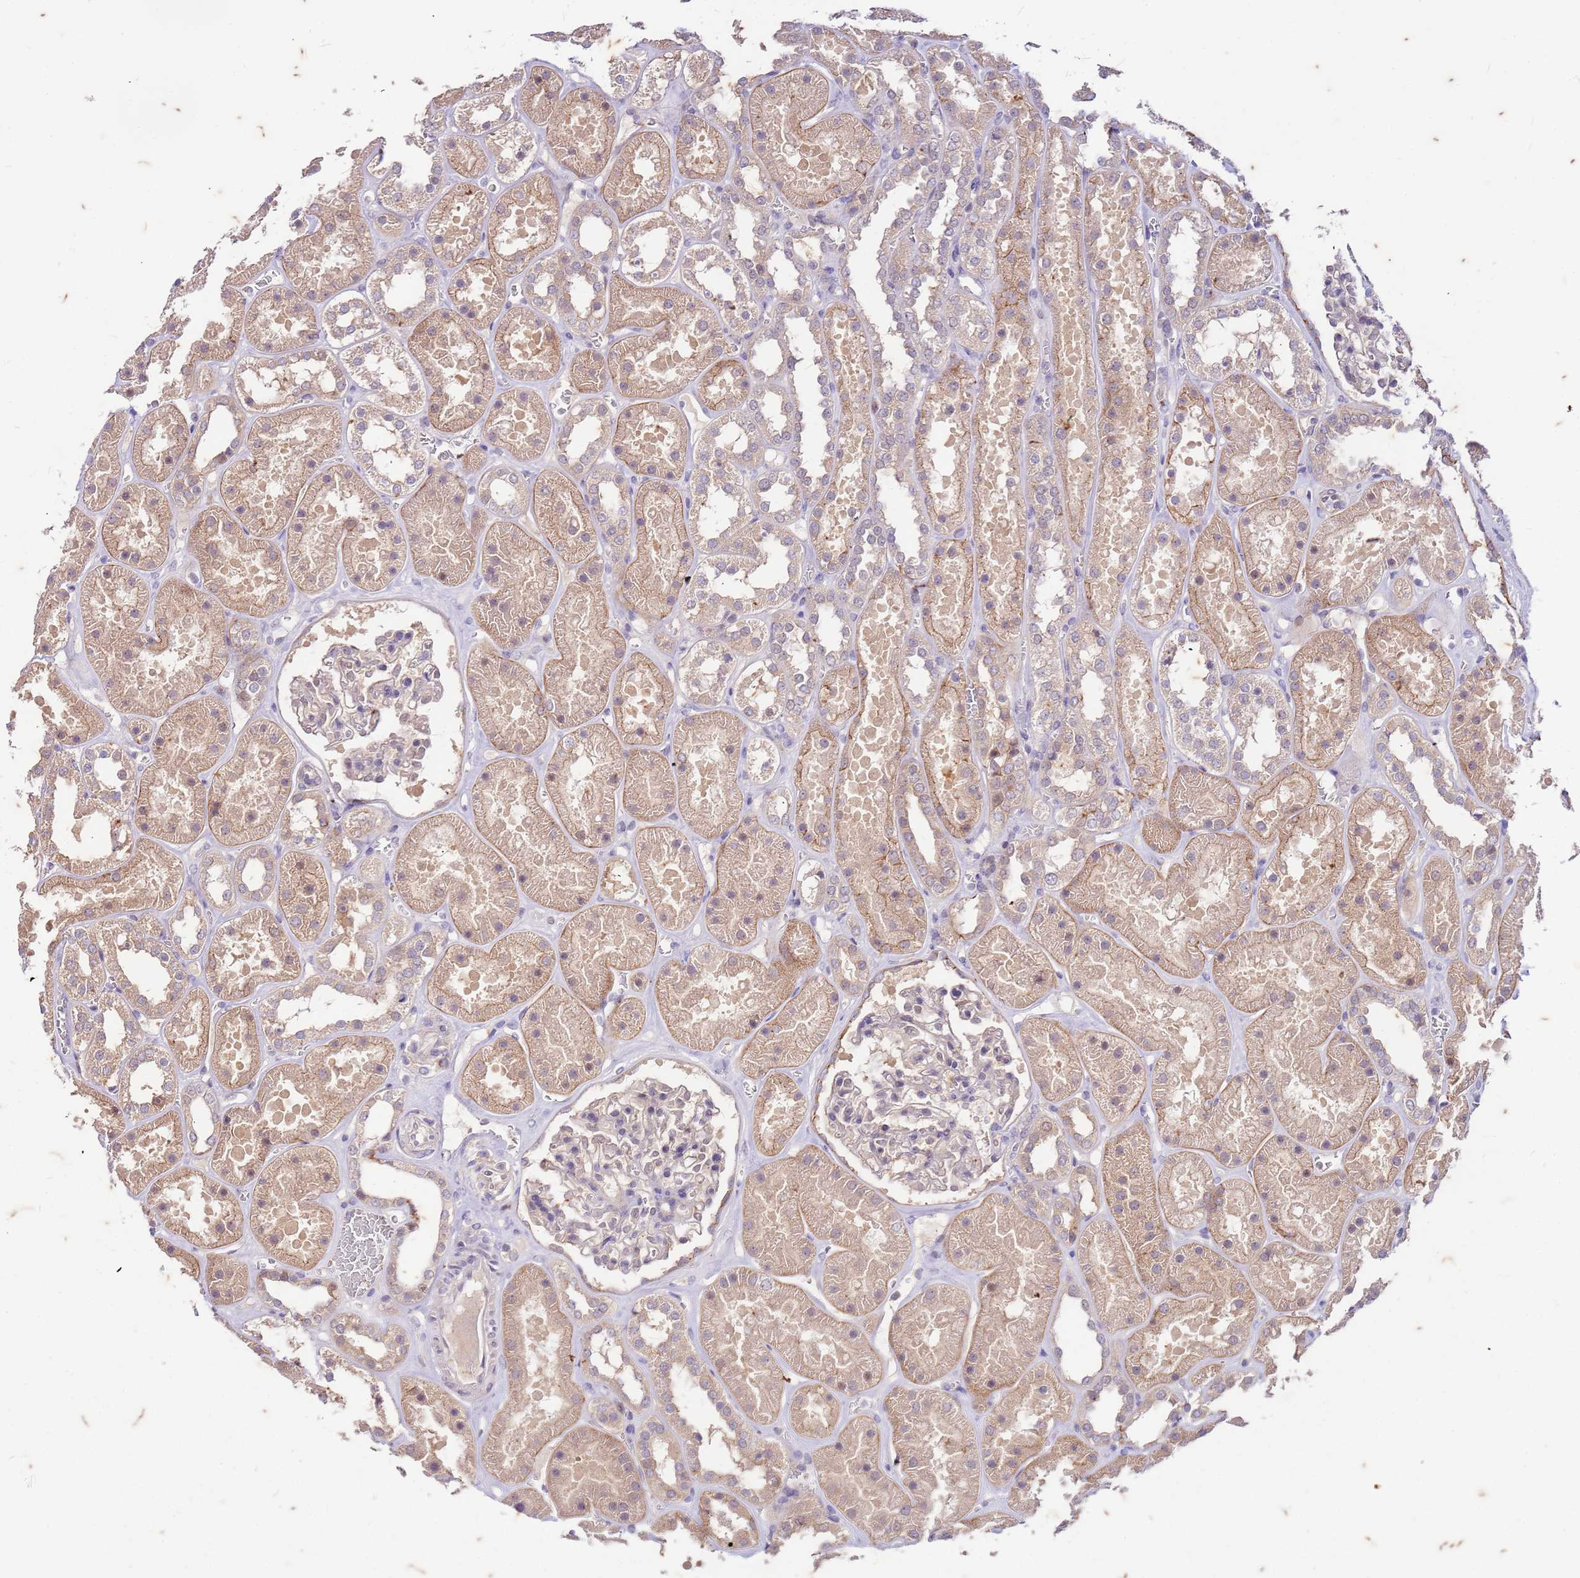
{"staining": {"intensity": "moderate", "quantity": "<25%", "location": "cytoplasmic/membranous"}, "tissue": "kidney", "cell_type": "Cells in glomeruli", "image_type": "normal", "snomed": [{"axis": "morphology", "description": "Normal tissue, NOS"}, {"axis": "topography", "description": "Kidney"}], "caption": "Immunohistochemical staining of unremarkable kidney displays low levels of moderate cytoplasmic/membranous expression in about <25% of cells in glomeruli.", "gene": "RAPGEF3", "patient": {"sex": "female", "age": 41}}